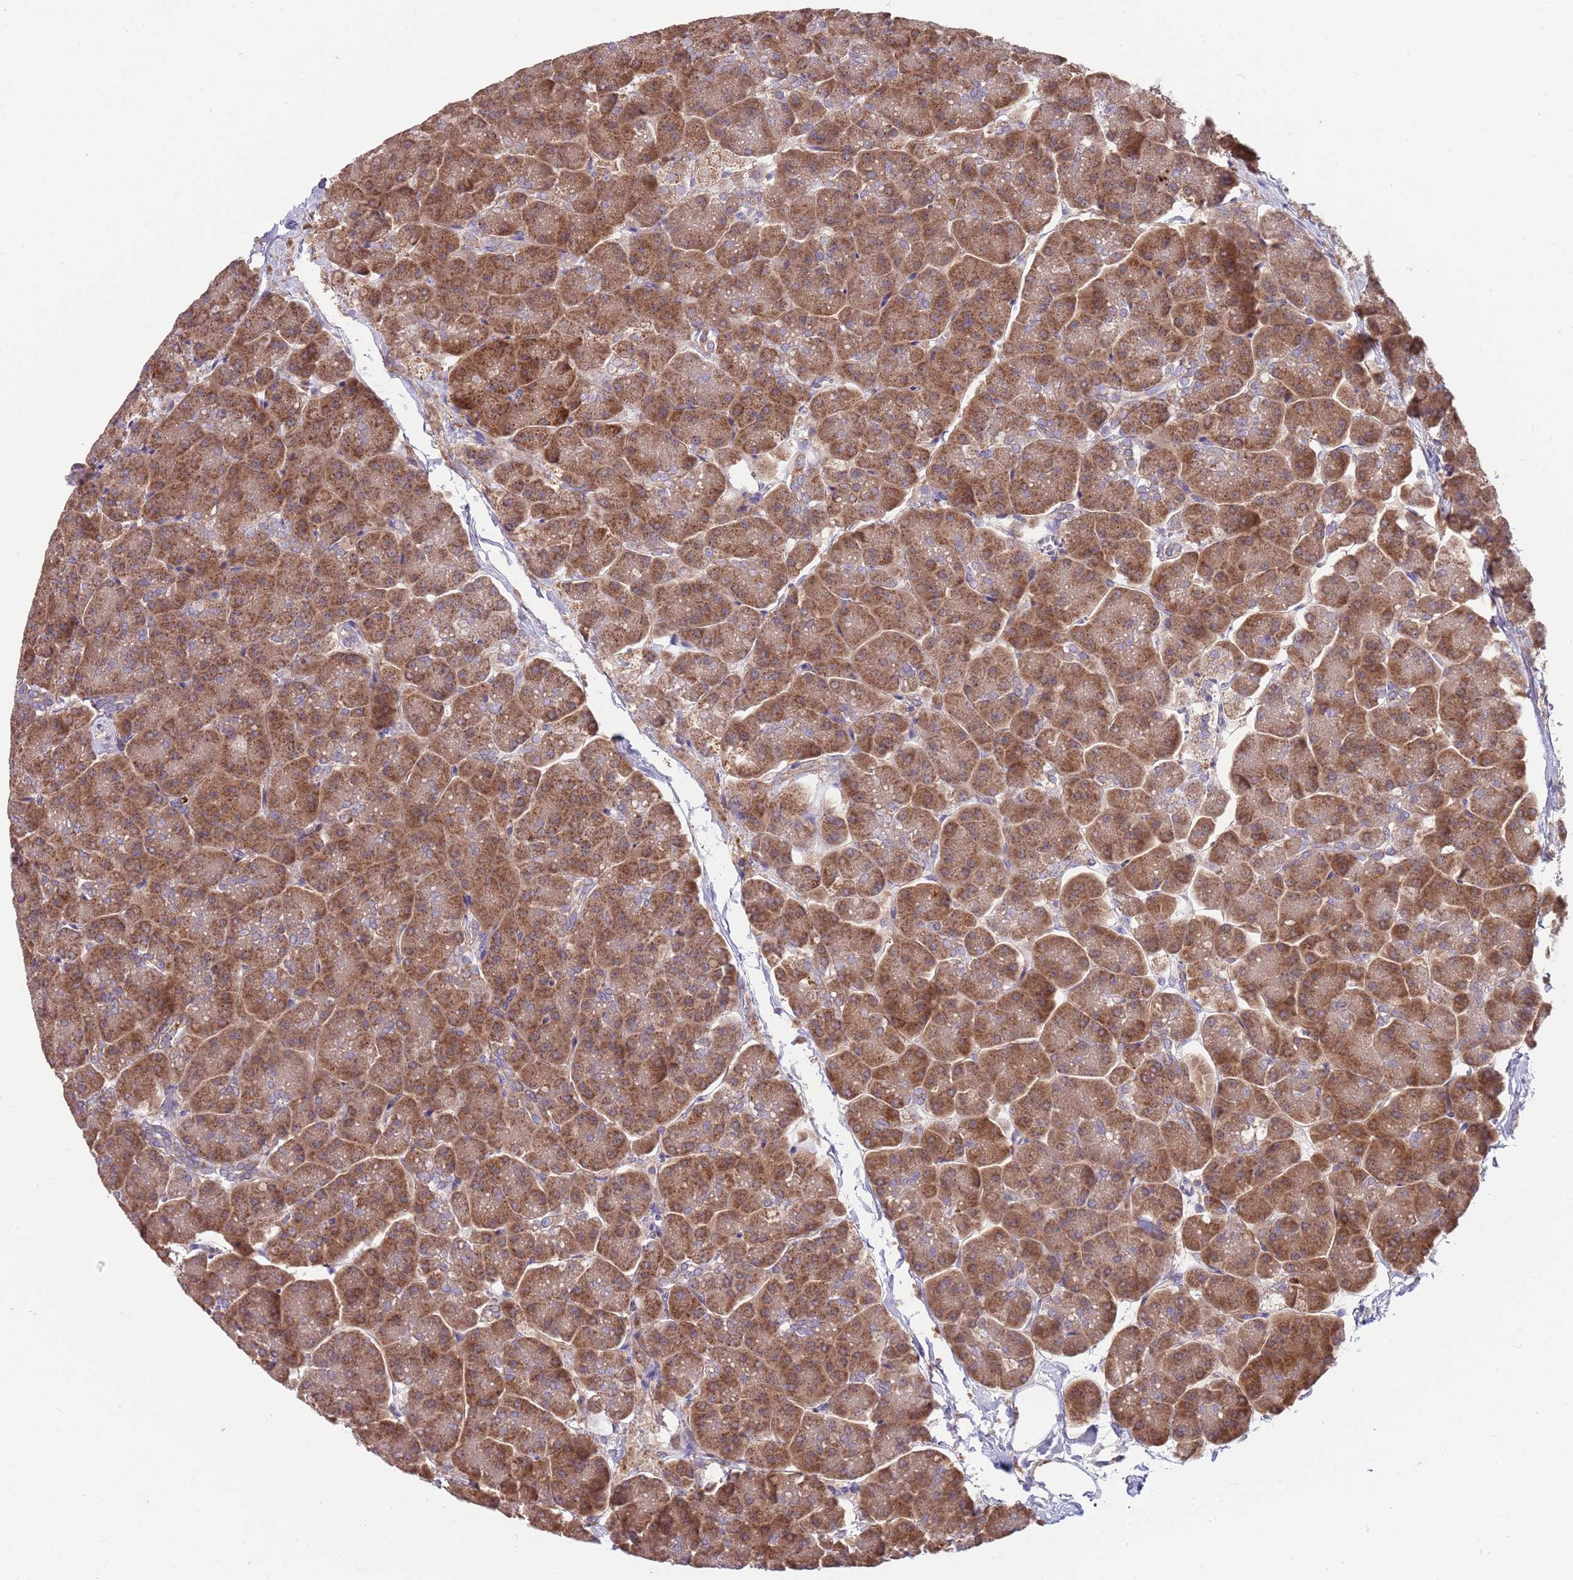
{"staining": {"intensity": "moderate", "quantity": ">75%", "location": "cytoplasmic/membranous"}, "tissue": "pancreas", "cell_type": "Exocrine glandular cells", "image_type": "normal", "snomed": [{"axis": "morphology", "description": "Normal tissue, NOS"}, {"axis": "topography", "description": "Pancreas"}, {"axis": "topography", "description": "Peripheral nerve tissue"}], "caption": "Exocrine glandular cells show medium levels of moderate cytoplasmic/membranous staining in approximately >75% of cells in normal pancreas.", "gene": "DDT", "patient": {"sex": "male", "age": 54}}